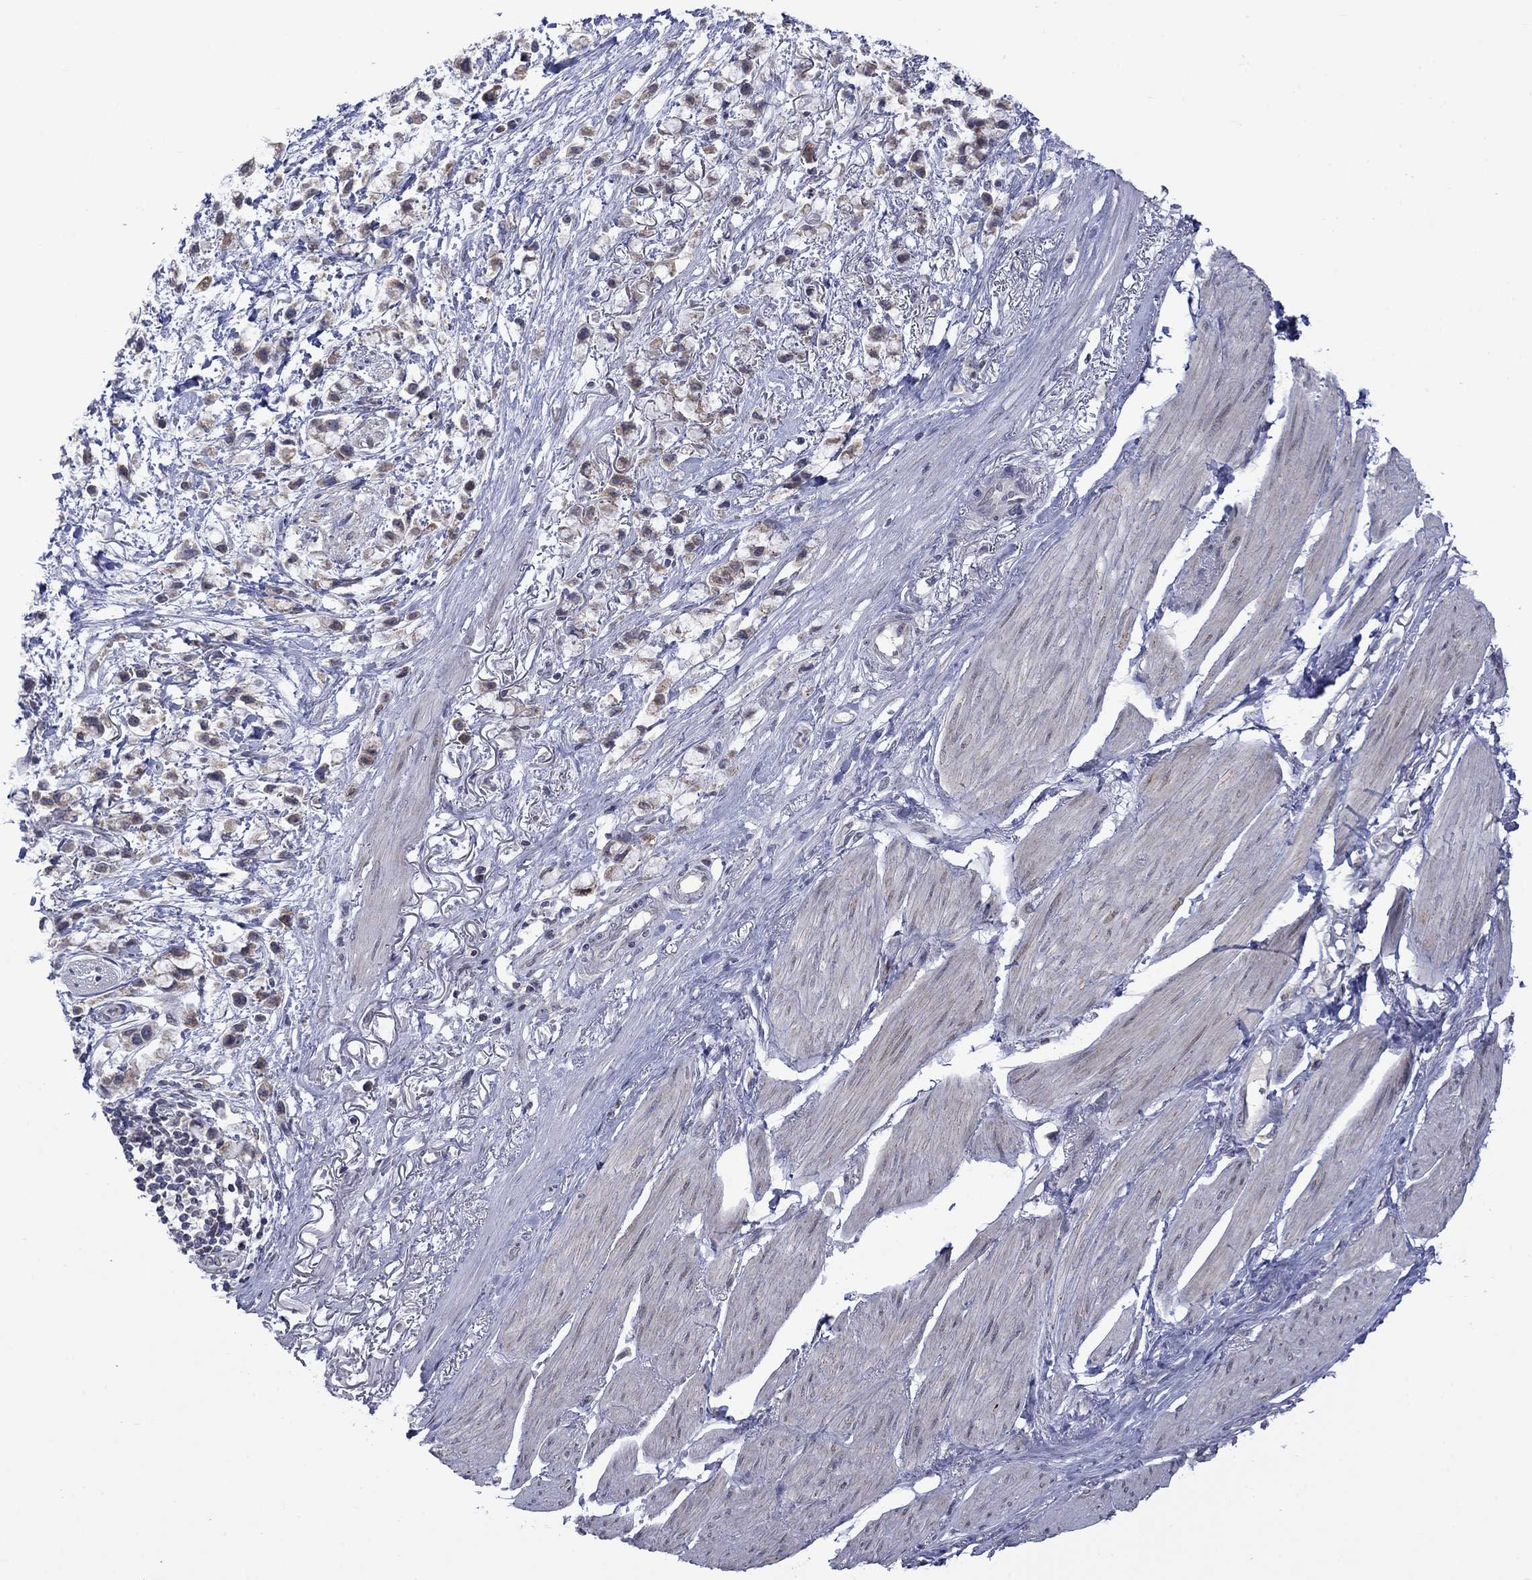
{"staining": {"intensity": "weak", "quantity": "25%-75%", "location": "cytoplasmic/membranous"}, "tissue": "stomach cancer", "cell_type": "Tumor cells", "image_type": "cancer", "snomed": [{"axis": "morphology", "description": "Adenocarcinoma, NOS"}, {"axis": "topography", "description": "Stomach"}], "caption": "Human stomach cancer stained with a brown dye demonstrates weak cytoplasmic/membranous positive positivity in about 25%-75% of tumor cells.", "gene": "KCNJ16", "patient": {"sex": "female", "age": 81}}